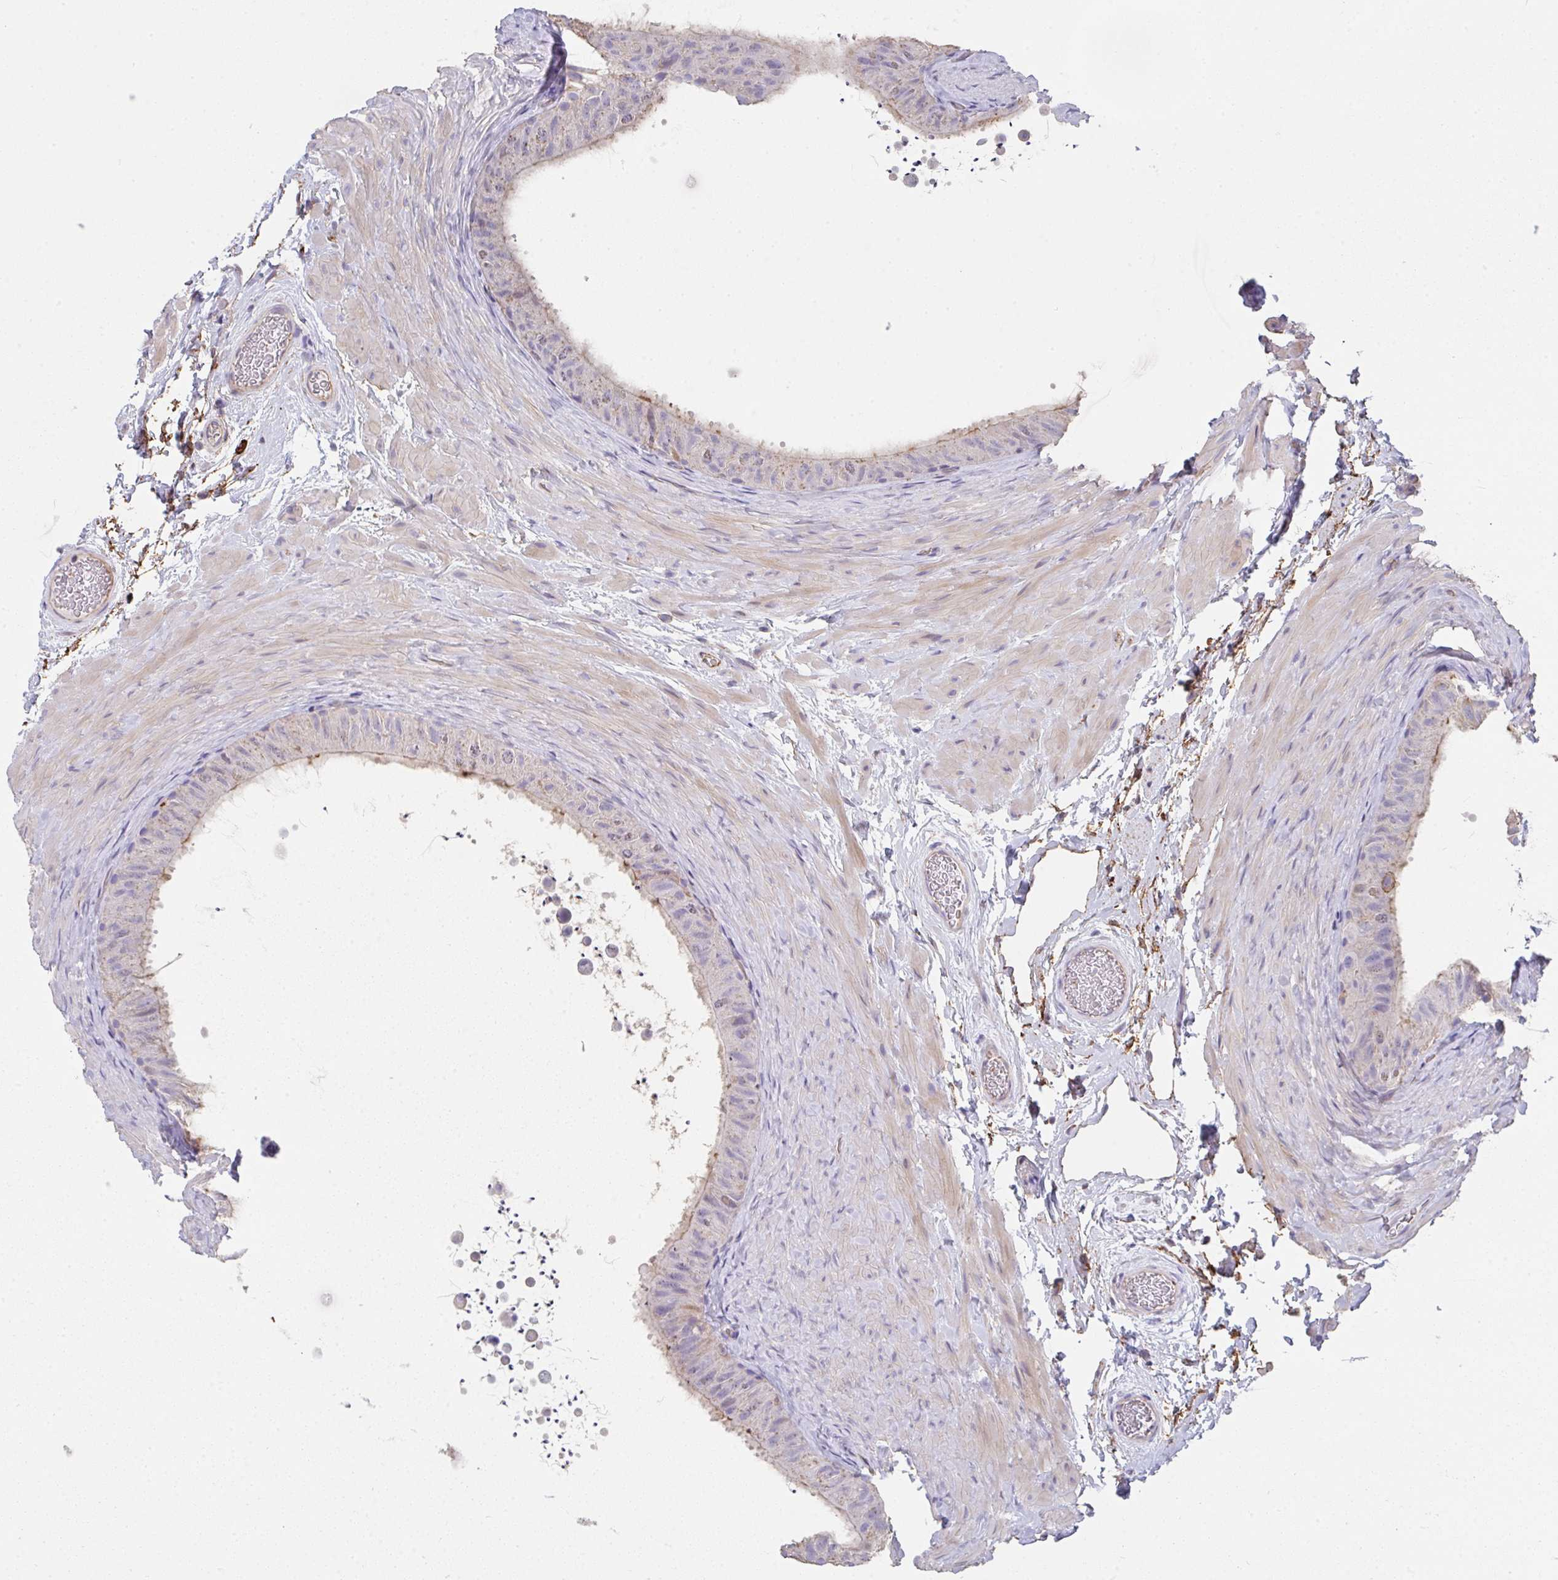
{"staining": {"intensity": "strong", "quantity": "<25%", "location": "cytoplasmic/membranous"}, "tissue": "epididymis", "cell_type": "Glandular cells", "image_type": "normal", "snomed": [{"axis": "morphology", "description": "Normal tissue, NOS"}, {"axis": "topography", "description": "Epididymis, spermatic cord, NOS"}, {"axis": "topography", "description": "Epididymis"}], "caption": "Human epididymis stained for a protein (brown) exhibits strong cytoplasmic/membranous positive positivity in approximately <25% of glandular cells.", "gene": "DBN1", "patient": {"sex": "male", "age": 31}}